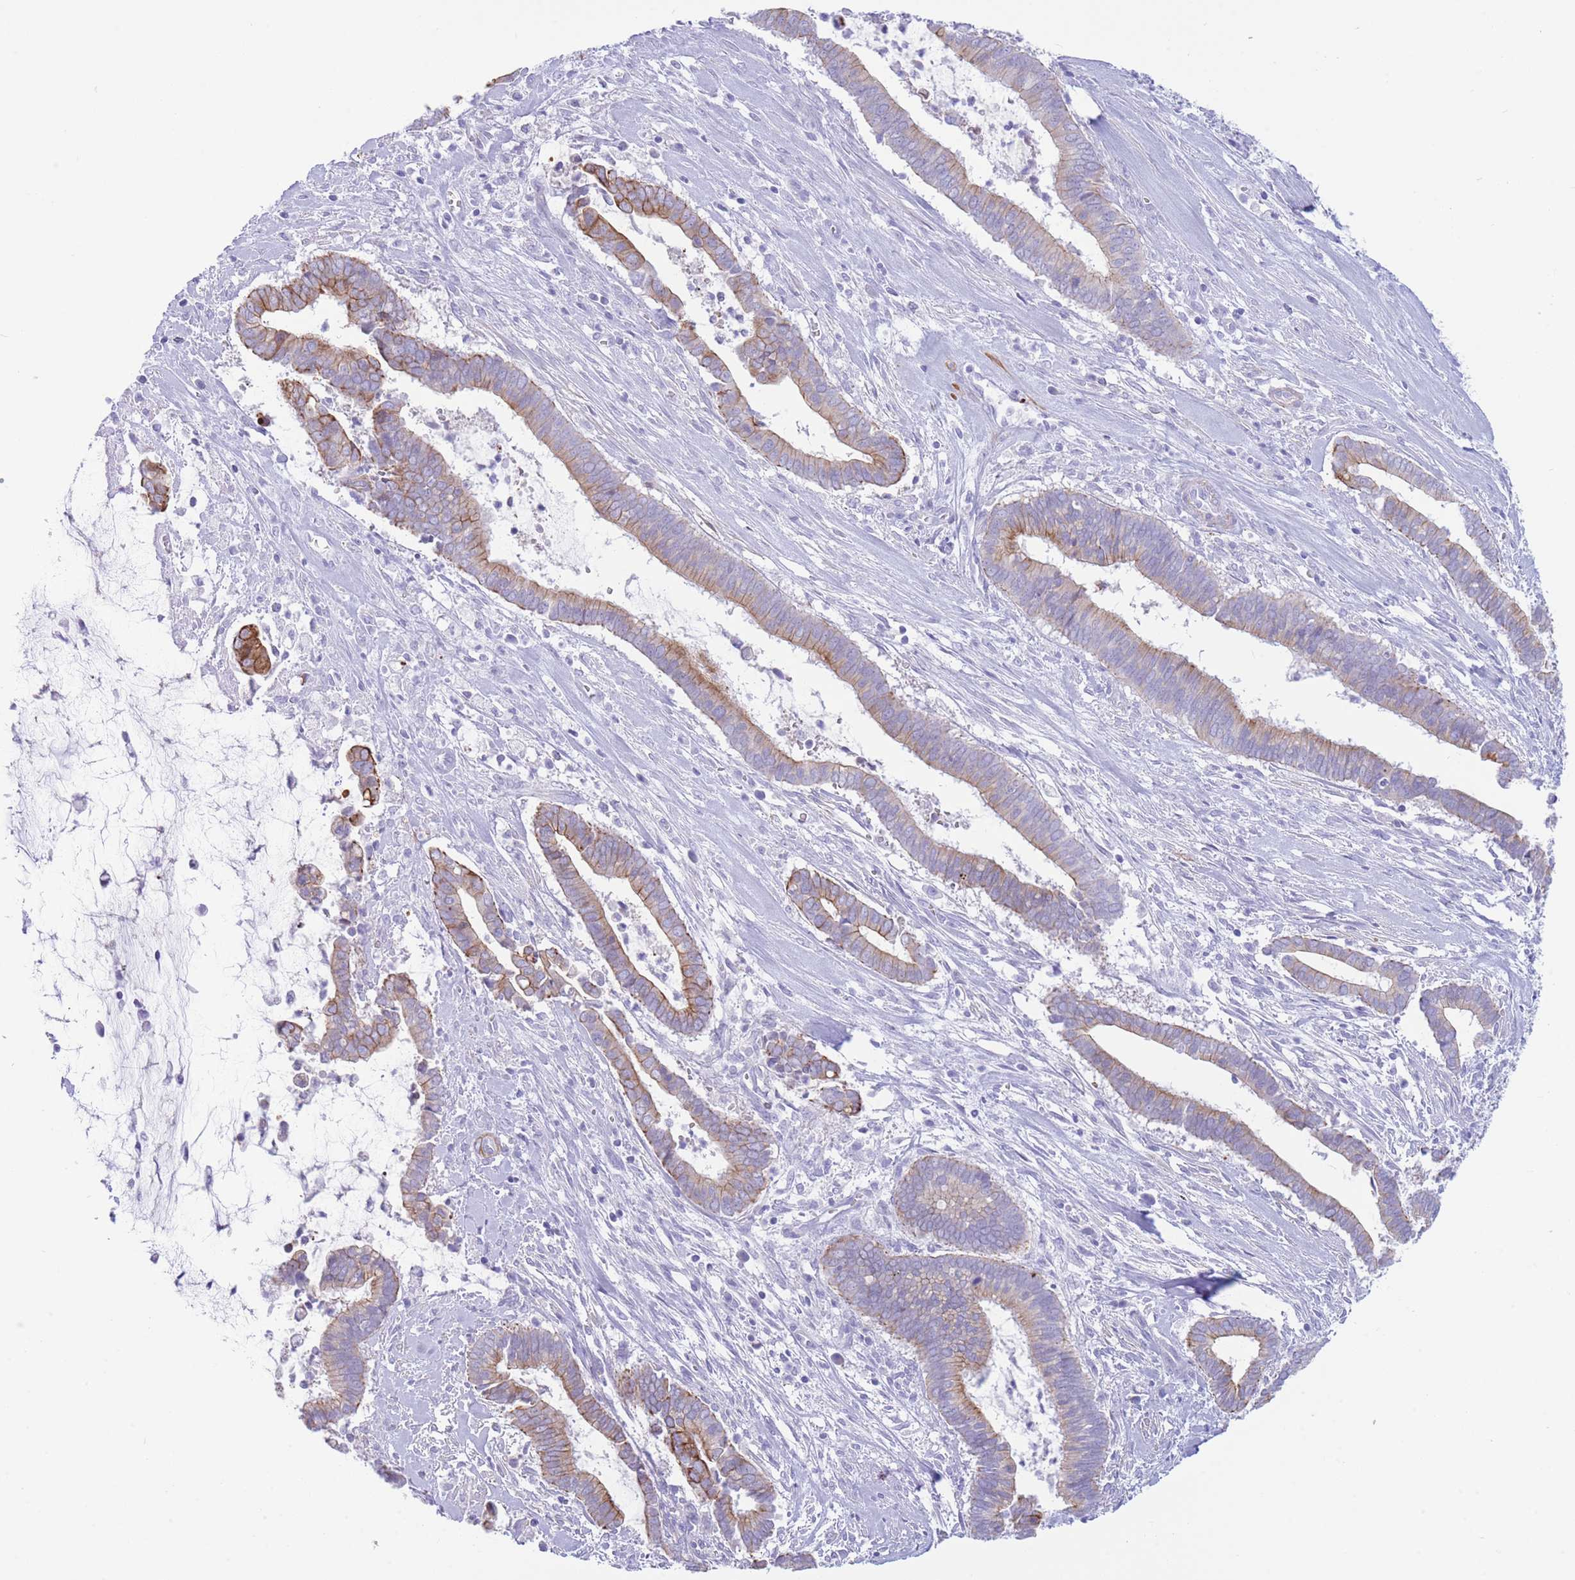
{"staining": {"intensity": "moderate", "quantity": "25%-75%", "location": "cytoplasmic/membranous"}, "tissue": "cervical cancer", "cell_type": "Tumor cells", "image_type": "cancer", "snomed": [{"axis": "morphology", "description": "Adenocarcinoma, NOS"}, {"axis": "topography", "description": "Cervix"}], "caption": "Immunohistochemistry (IHC) histopathology image of human adenocarcinoma (cervical) stained for a protein (brown), which reveals medium levels of moderate cytoplasmic/membranous staining in about 25%-75% of tumor cells.", "gene": "VWA8", "patient": {"sex": "female", "age": 44}}